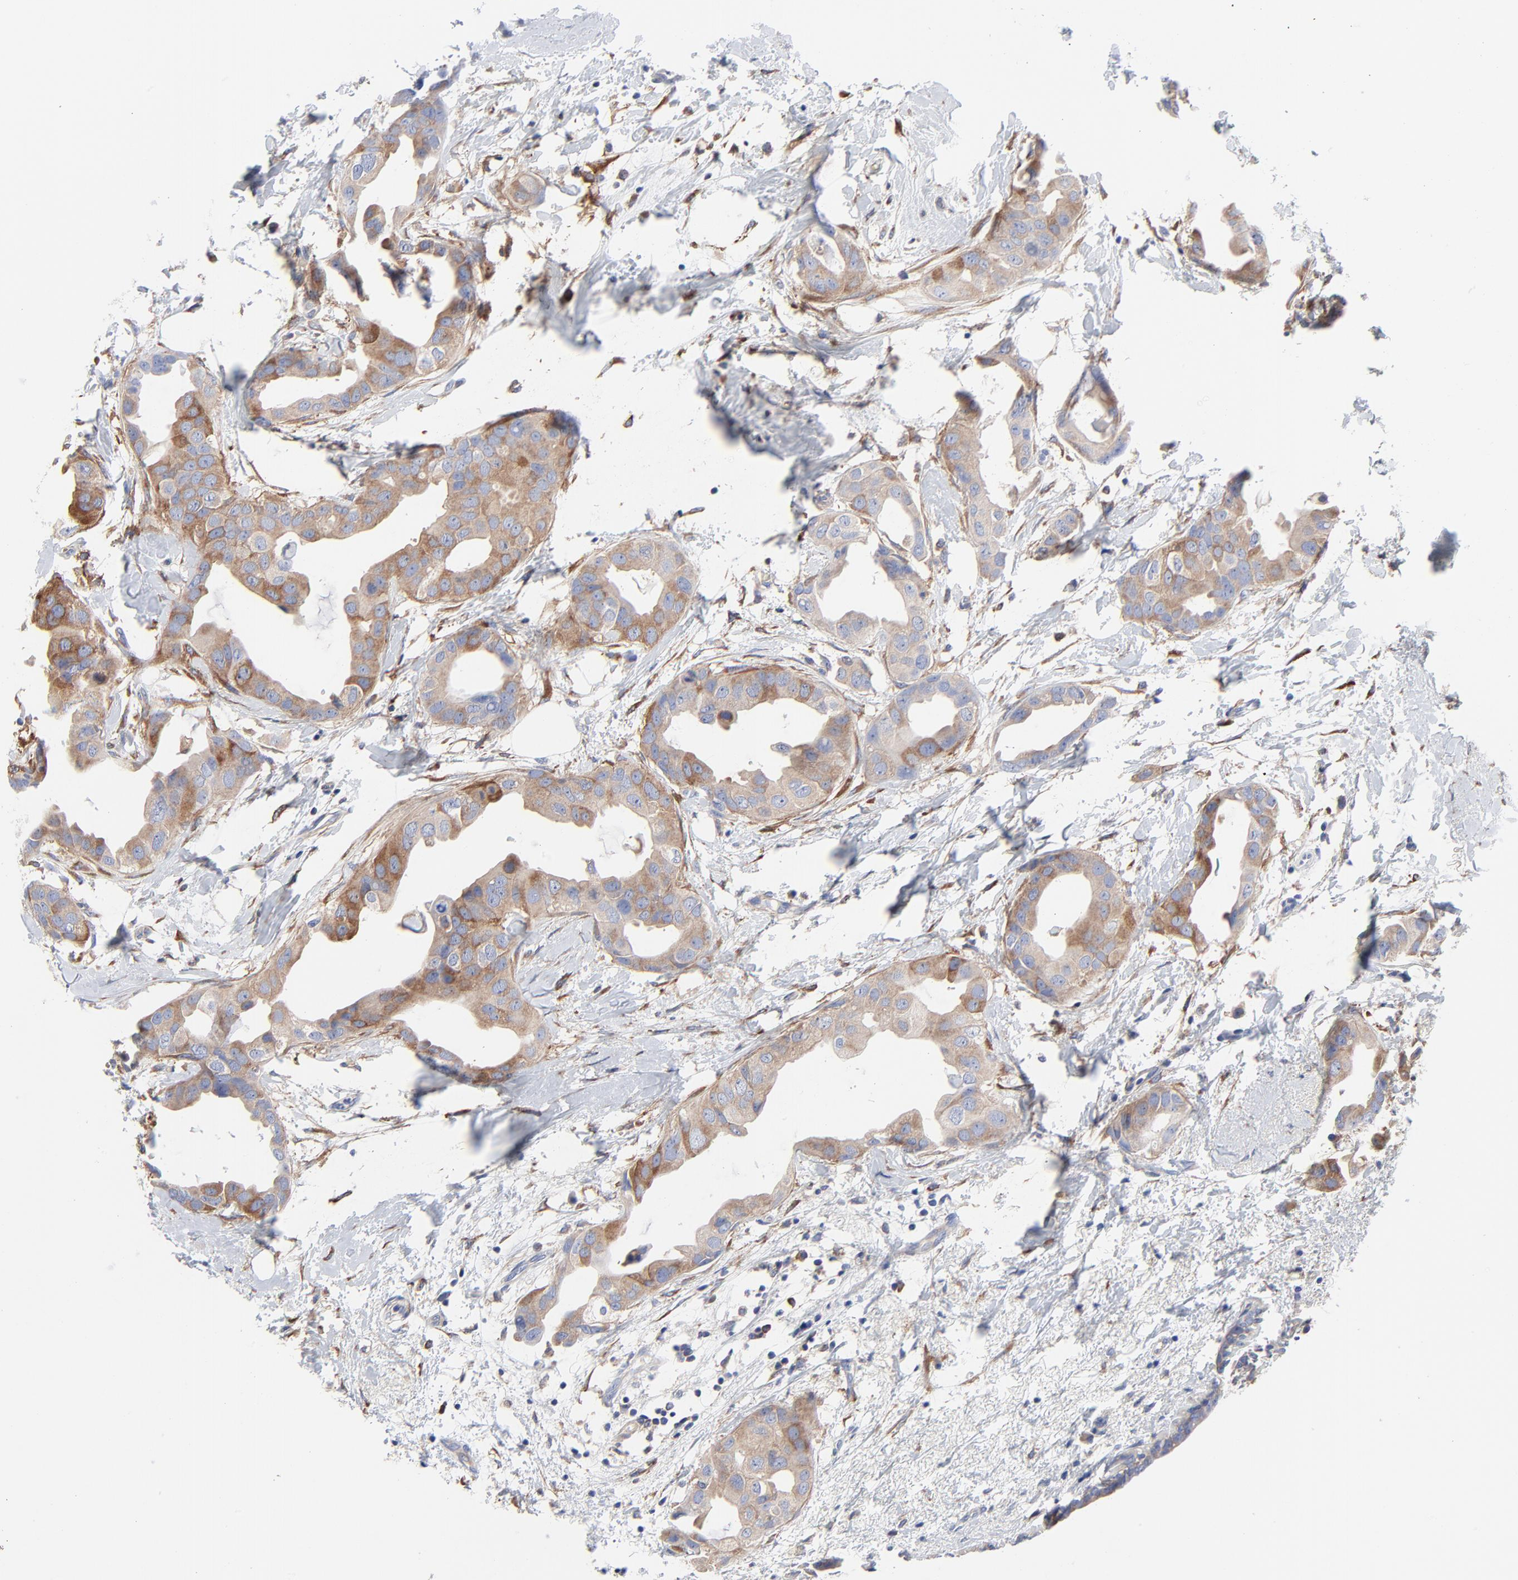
{"staining": {"intensity": "moderate", "quantity": ">75%", "location": "cytoplasmic/membranous"}, "tissue": "breast cancer", "cell_type": "Tumor cells", "image_type": "cancer", "snomed": [{"axis": "morphology", "description": "Duct carcinoma"}, {"axis": "topography", "description": "Breast"}], "caption": "Human breast infiltrating ductal carcinoma stained with a brown dye reveals moderate cytoplasmic/membranous positive expression in approximately >75% of tumor cells.", "gene": "STAT2", "patient": {"sex": "female", "age": 40}}